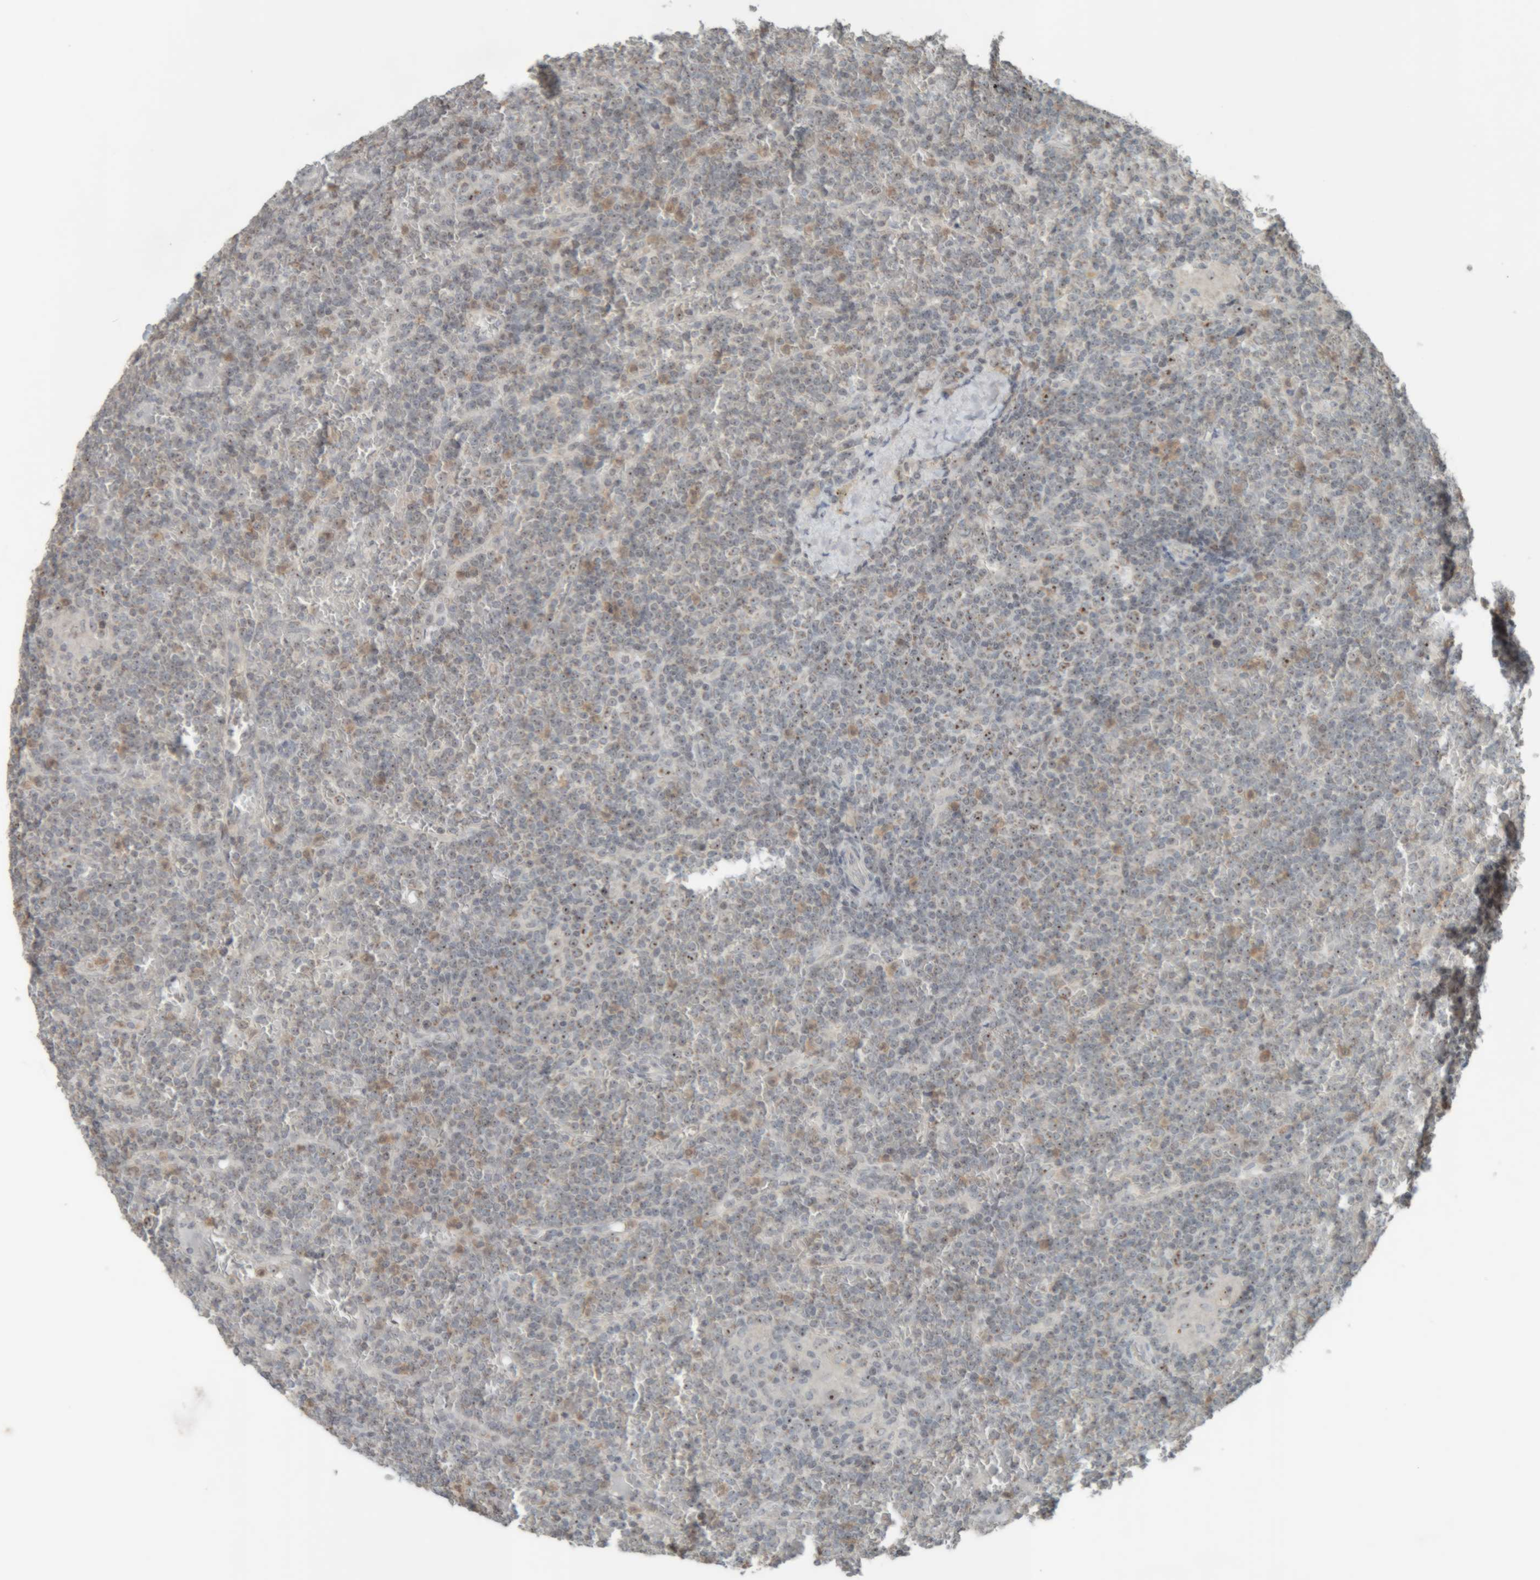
{"staining": {"intensity": "moderate", "quantity": "<25%", "location": "nuclear"}, "tissue": "lymphoma", "cell_type": "Tumor cells", "image_type": "cancer", "snomed": [{"axis": "morphology", "description": "Malignant lymphoma, non-Hodgkin's type, Low grade"}, {"axis": "topography", "description": "Spleen"}], "caption": "Low-grade malignant lymphoma, non-Hodgkin's type stained for a protein exhibits moderate nuclear positivity in tumor cells.", "gene": "RPF1", "patient": {"sex": "female", "age": 19}}